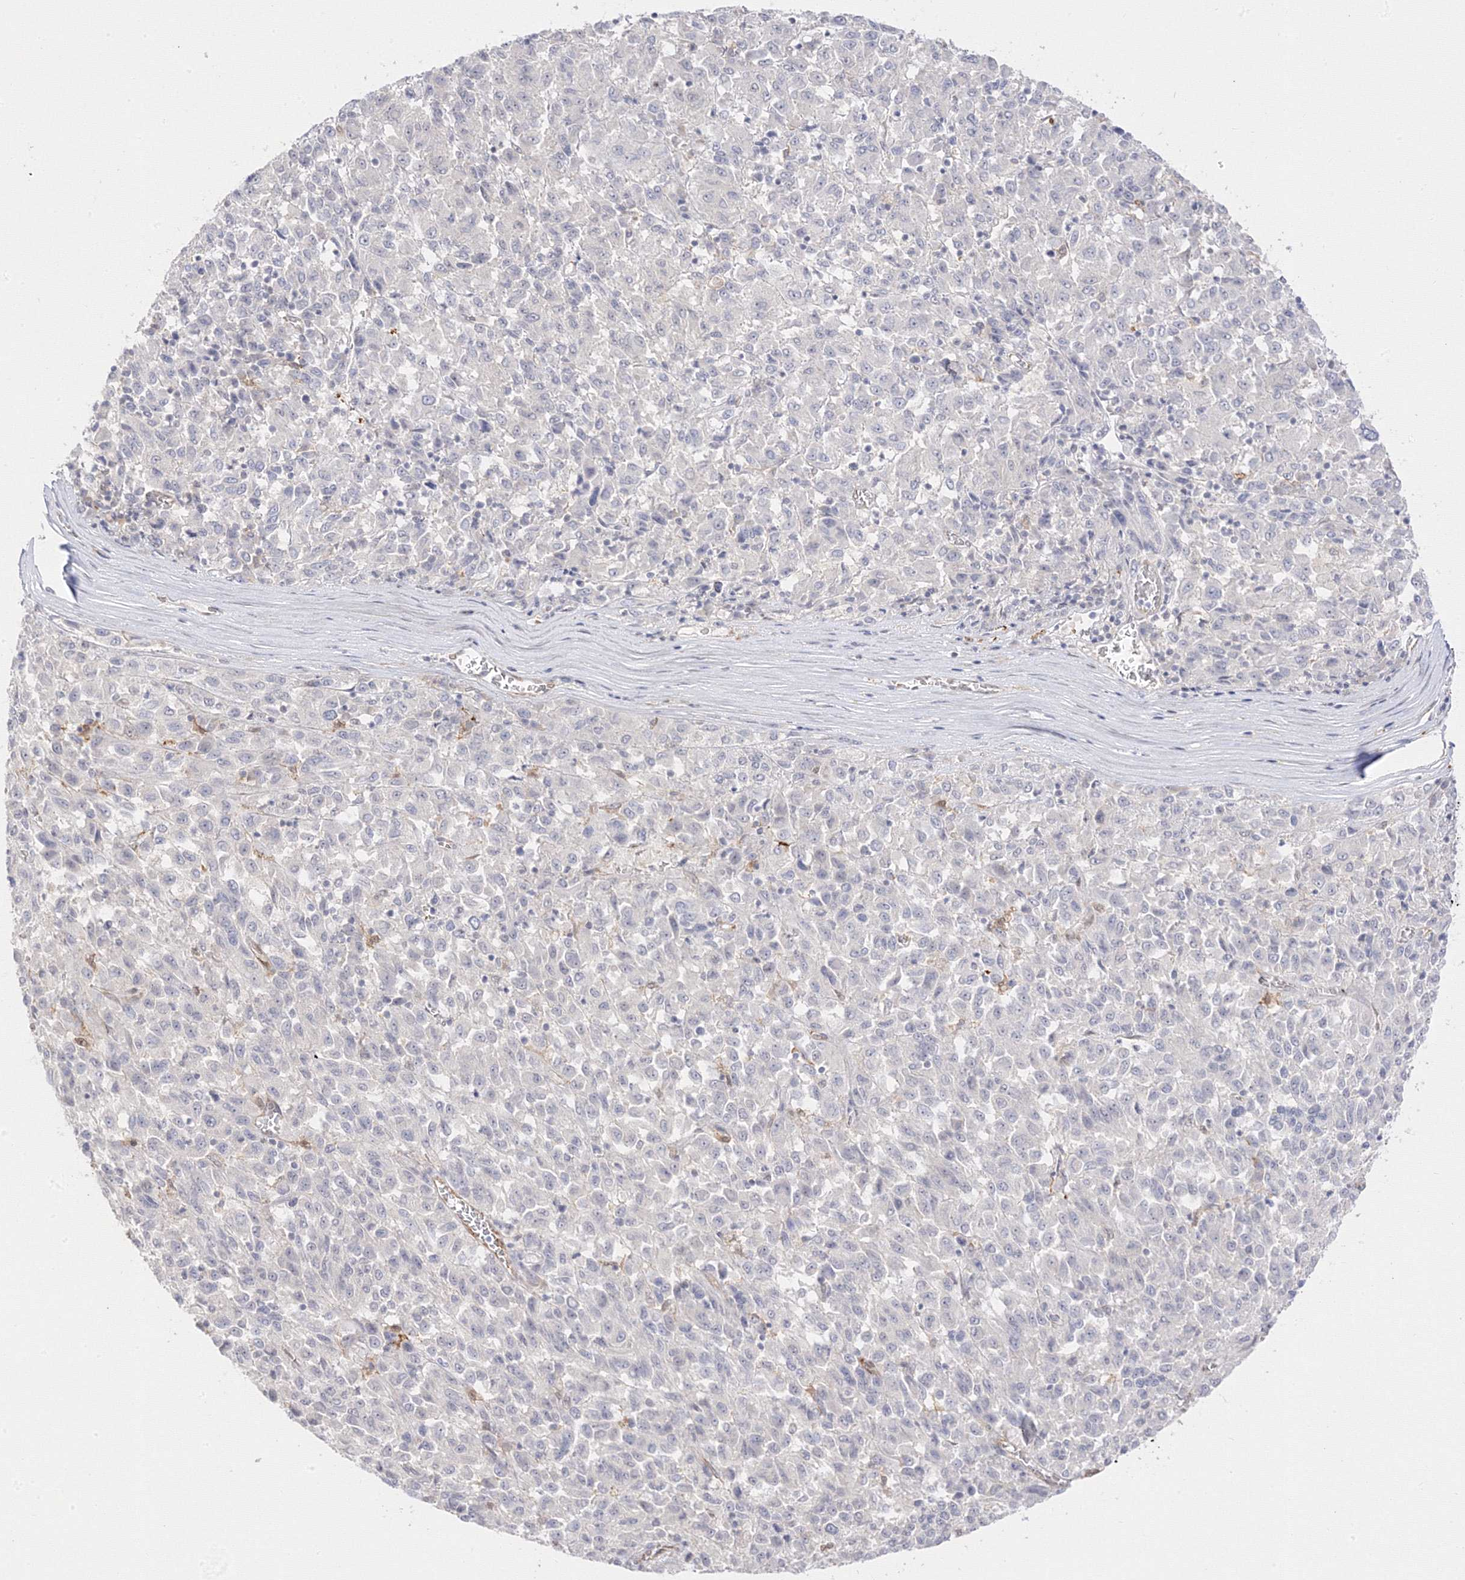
{"staining": {"intensity": "negative", "quantity": "none", "location": "none"}, "tissue": "melanoma", "cell_type": "Tumor cells", "image_type": "cancer", "snomed": [{"axis": "morphology", "description": "Malignant melanoma, Metastatic site"}, {"axis": "topography", "description": "Lung"}], "caption": "Malignant melanoma (metastatic site) was stained to show a protein in brown. There is no significant staining in tumor cells.", "gene": "C2CD2", "patient": {"sex": "male", "age": 64}}